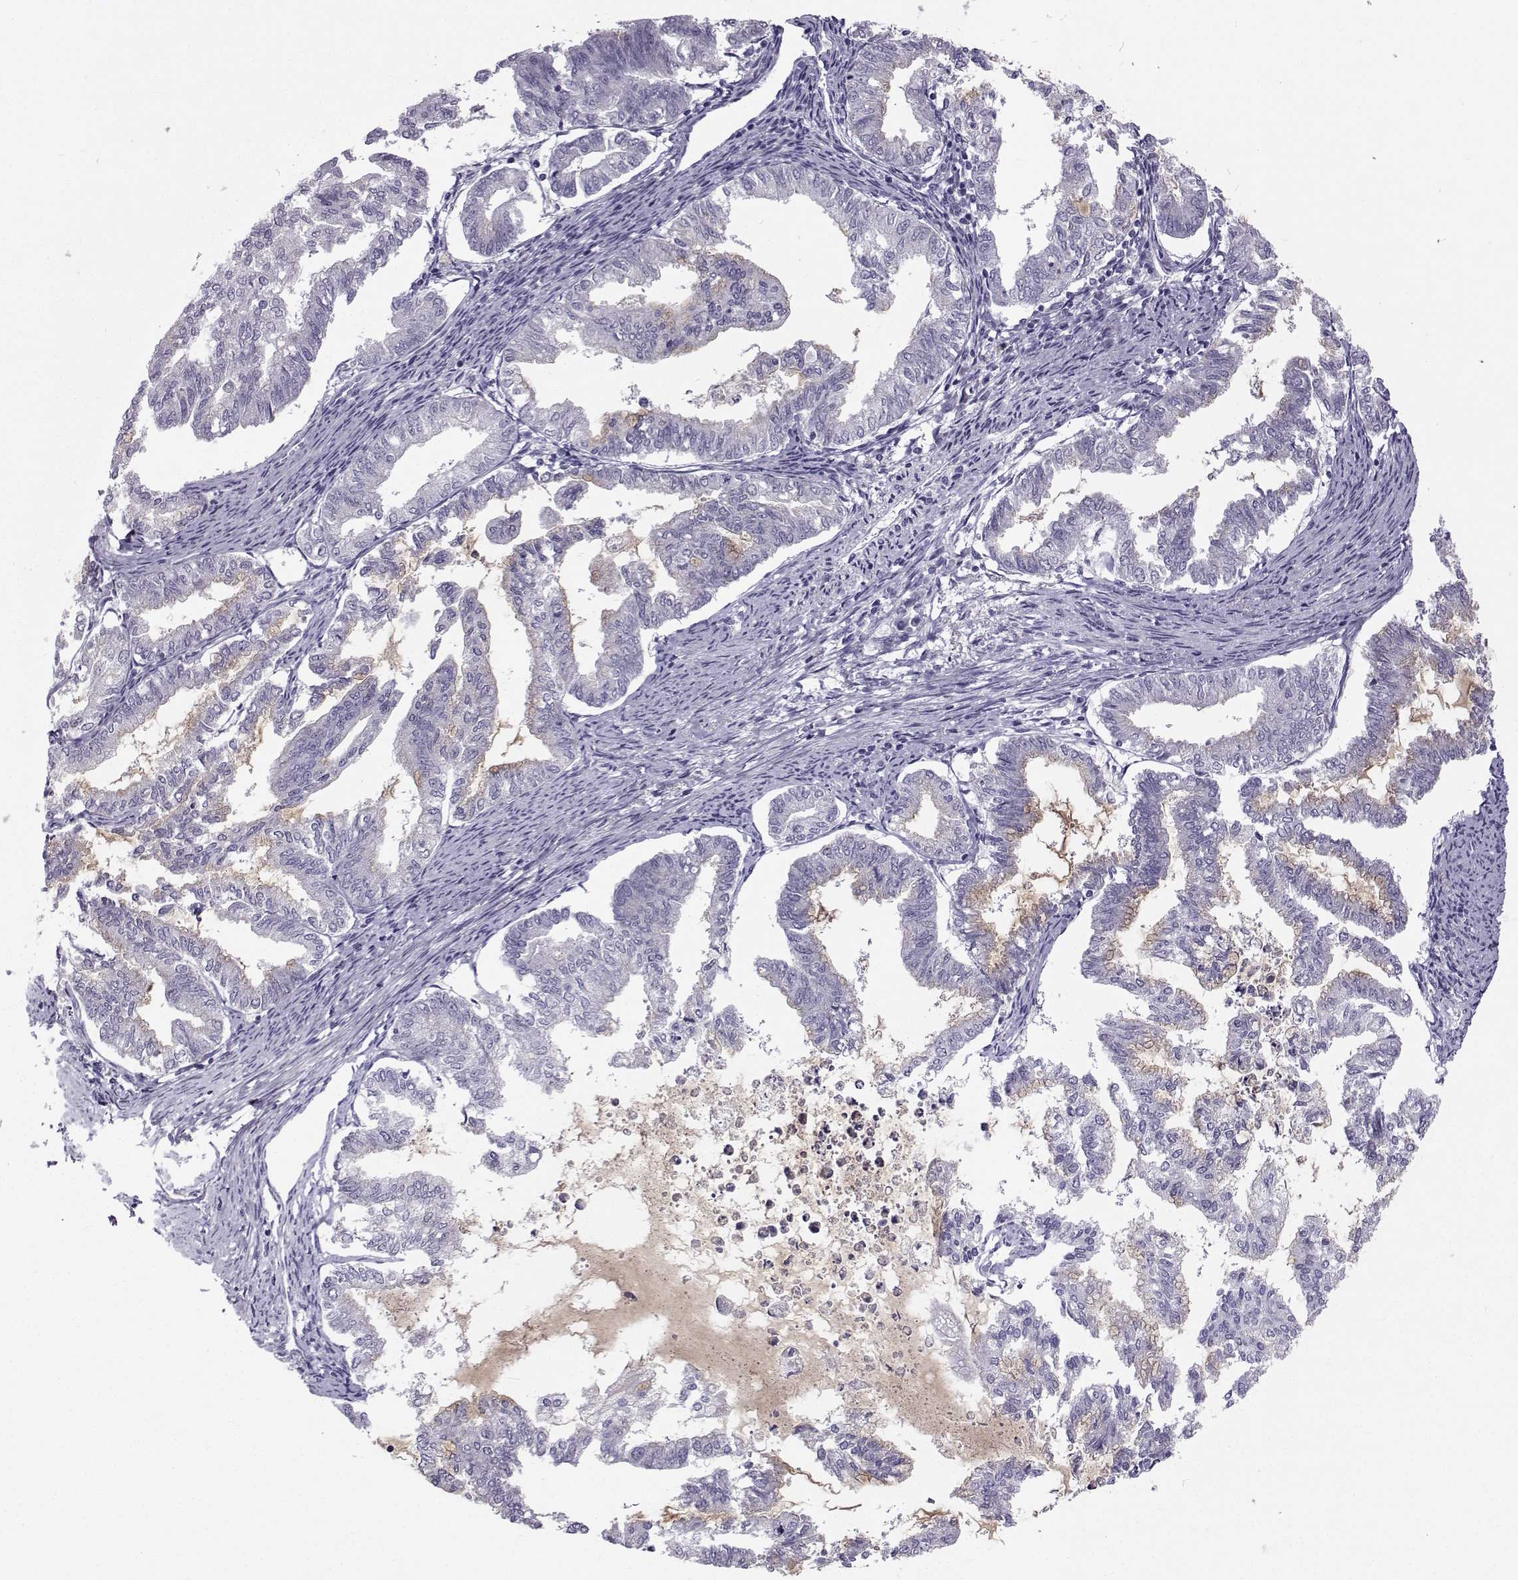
{"staining": {"intensity": "weak", "quantity": "<25%", "location": "cytoplasmic/membranous"}, "tissue": "endometrial cancer", "cell_type": "Tumor cells", "image_type": "cancer", "snomed": [{"axis": "morphology", "description": "Adenocarcinoma, NOS"}, {"axis": "topography", "description": "Endometrium"}], "caption": "Human endometrial cancer stained for a protein using immunohistochemistry (IHC) displays no positivity in tumor cells.", "gene": "CLN6", "patient": {"sex": "female", "age": 79}}